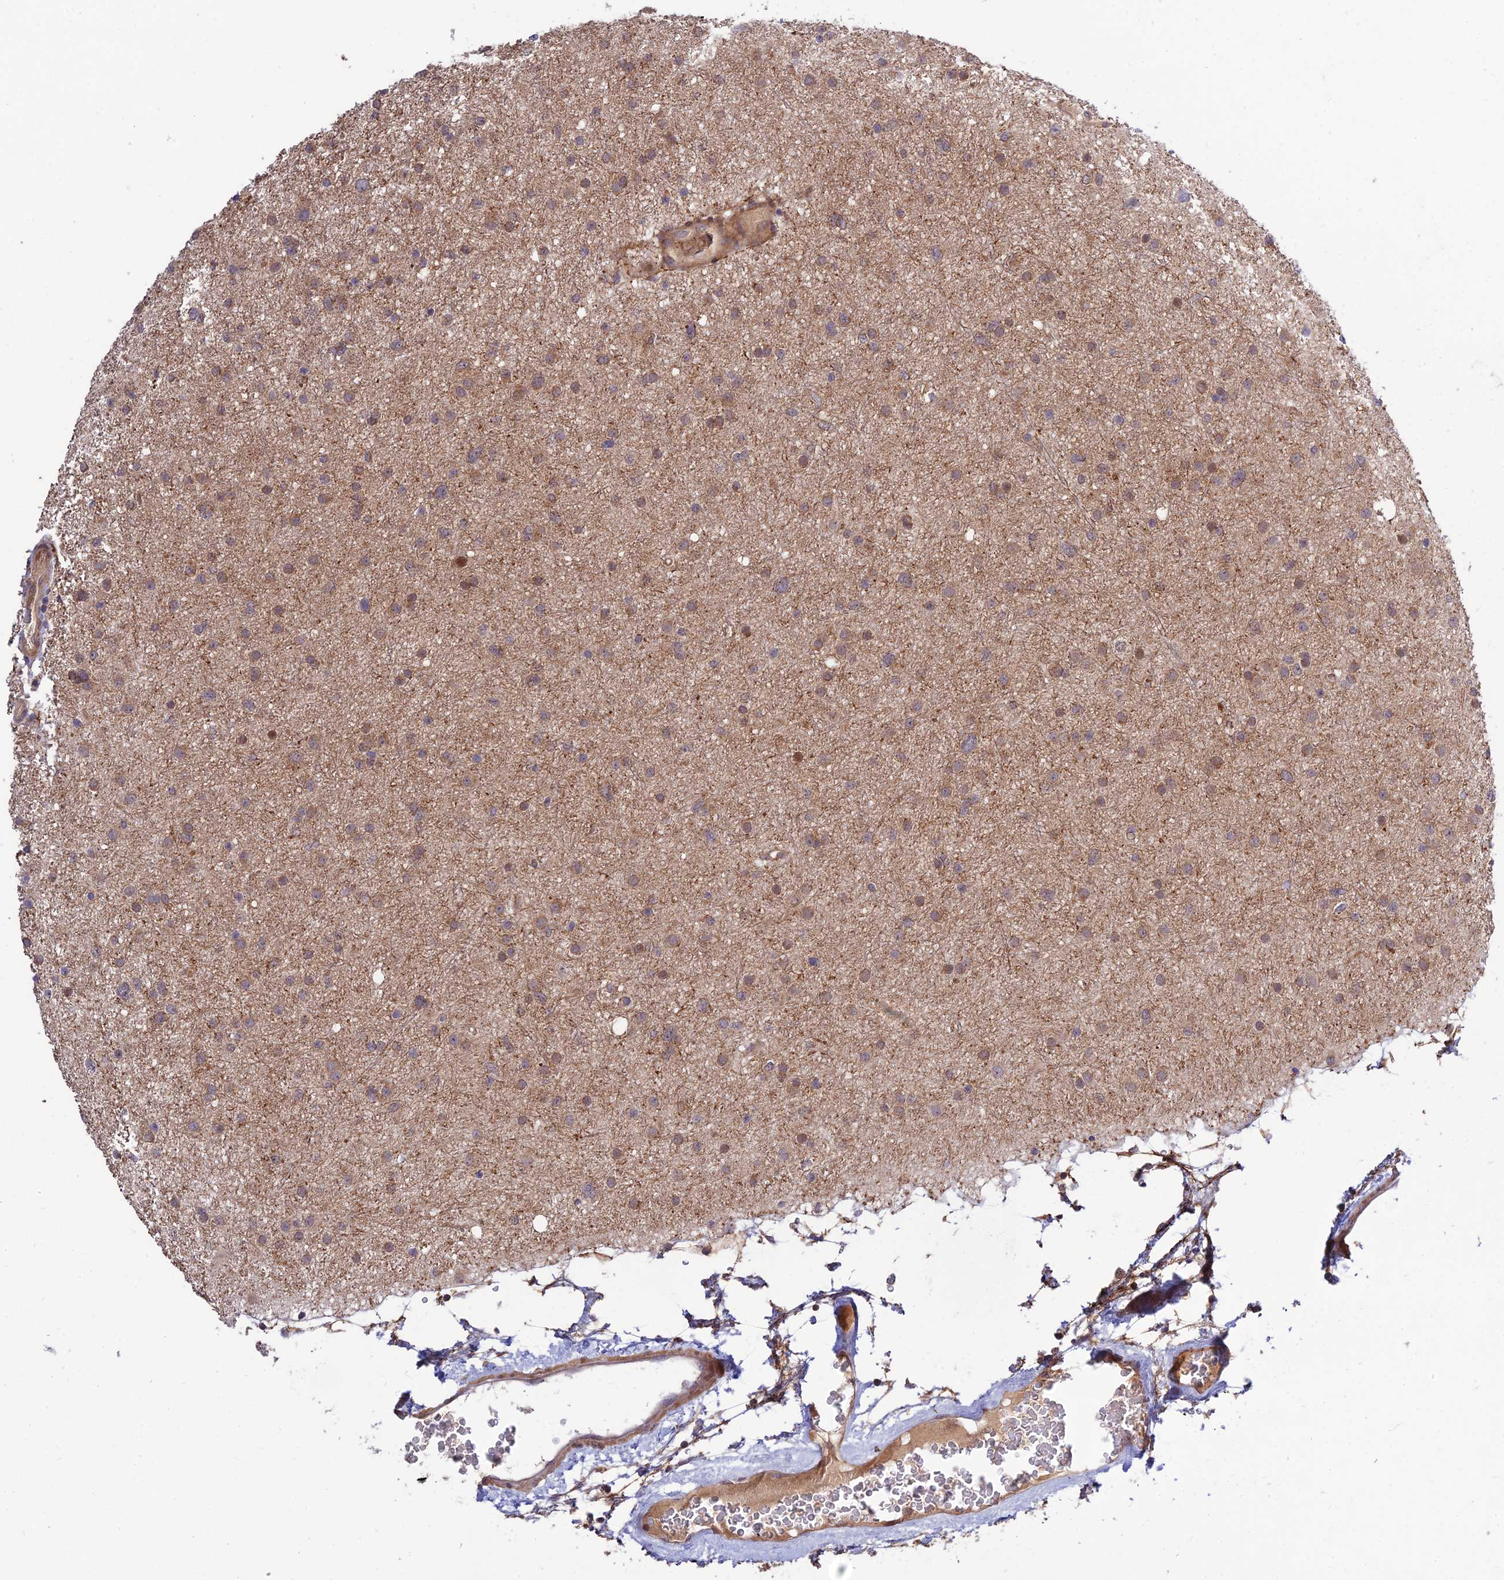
{"staining": {"intensity": "weak", "quantity": ">75%", "location": "cytoplasmic/membranous"}, "tissue": "glioma", "cell_type": "Tumor cells", "image_type": "cancer", "snomed": [{"axis": "morphology", "description": "Glioma, malignant, Low grade"}, {"axis": "topography", "description": "Cerebral cortex"}], "caption": "Immunohistochemistry (IHC) of human glioma shows low levels of weak cytoplasmic/membranous expression in approximately >75% of tumor cells. The protein is shown in brown color, while the nuclei are stained blue.", "gene": "PLEKHG2", "patient": {"sex": "female", "age": 39}}